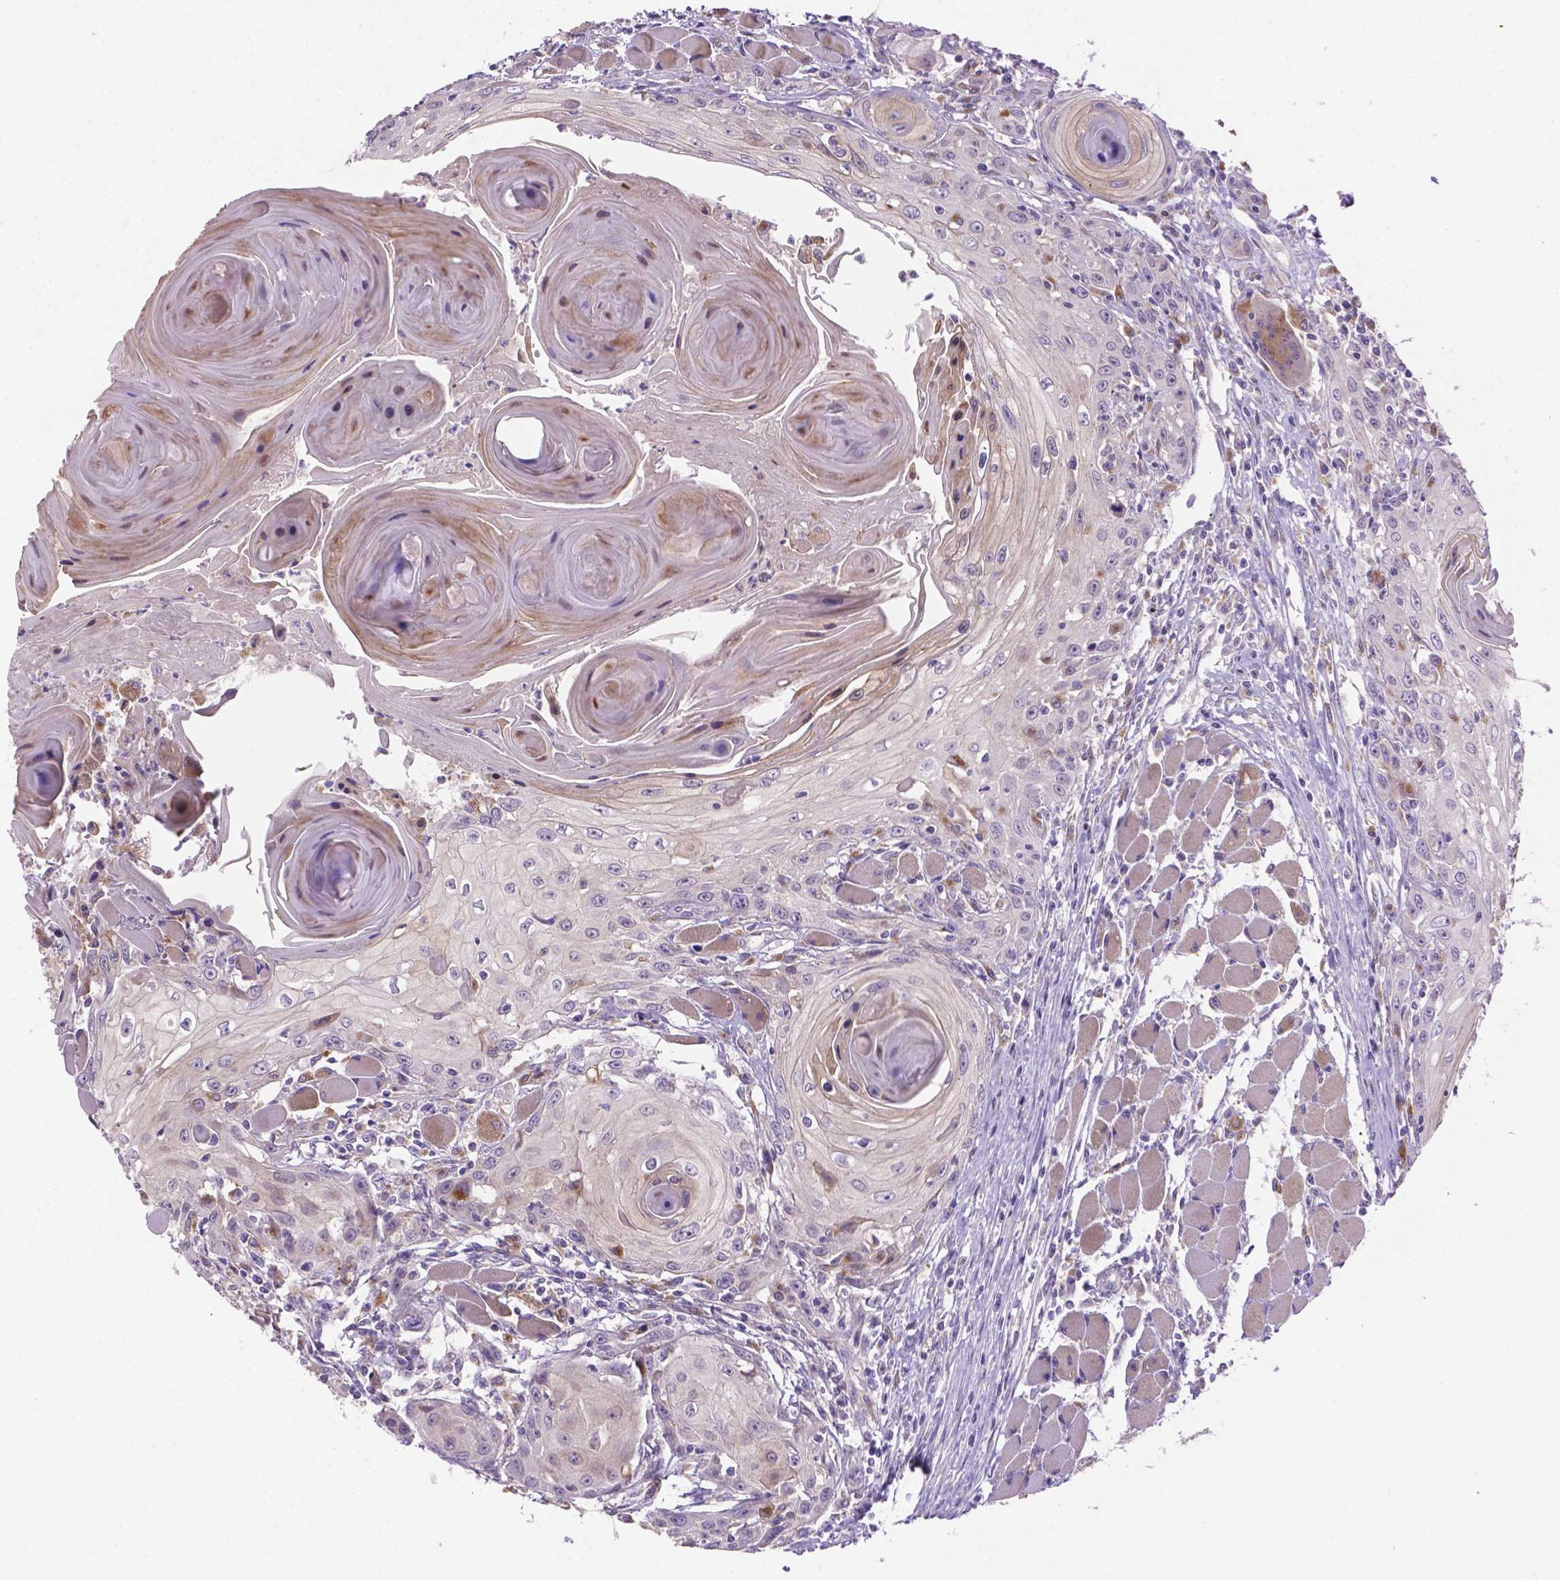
{"staining": {"intensity": "negative", "quantity": "none", "location": "none"}, "tissue": "head and neck cancer", "cell_type": "Tumor cells", "image_type": "cancer", "snomed": [{"axis": "morphology", "description": "Squamous cell carcinoma, NOS"}, {"axis": "topography", "description": "Head-Neck"}], "caption": "This is an immunohistochemistry (IHC) histopathology image of human head and neck cancer. There is no positivity in tumor cells.", "gene": "CDH7", "patient": {"sex": "female", "age": 80}}